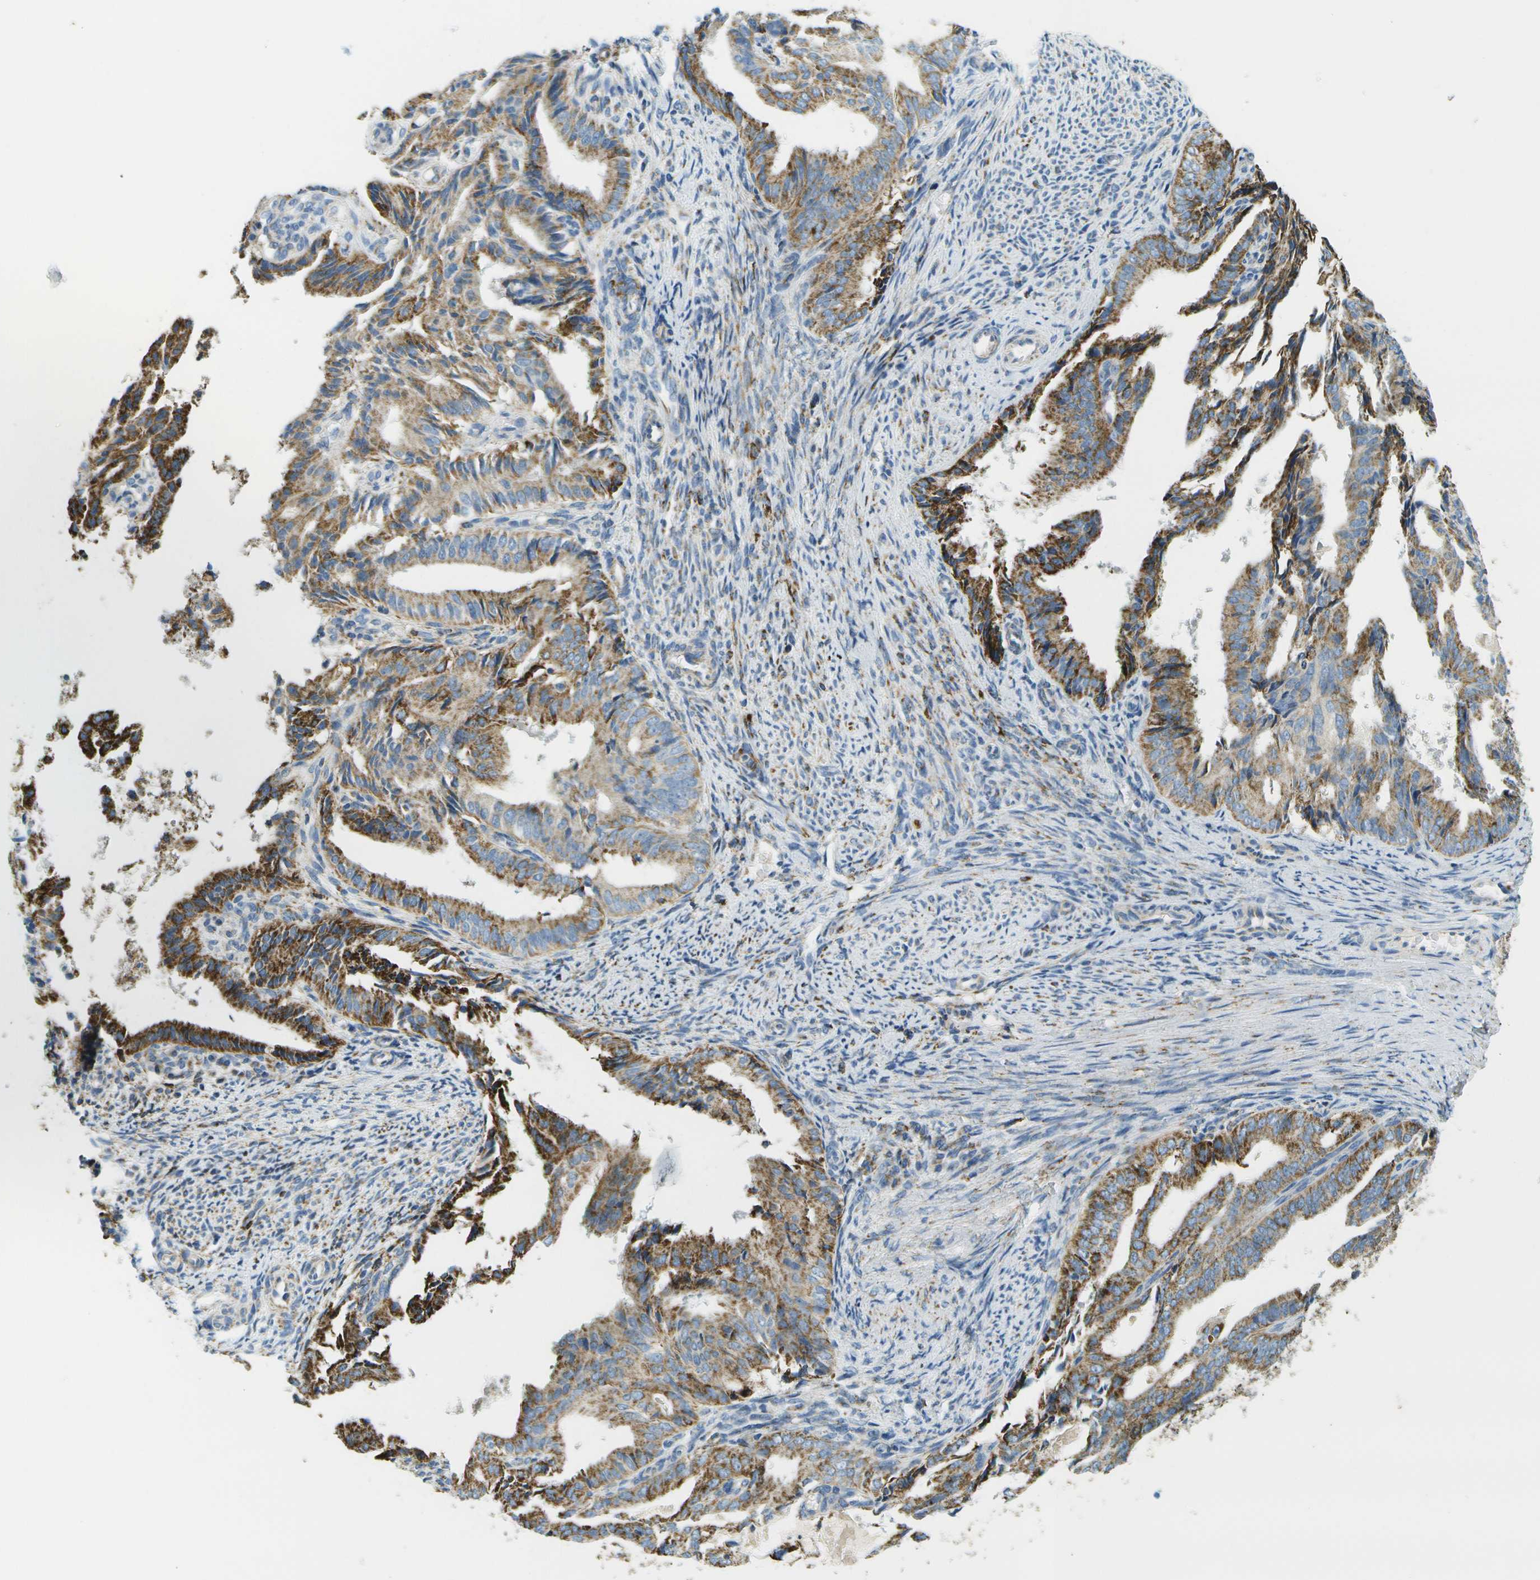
{"staining": {"intensity": "strong", "quantity": ">75%", "location": "cytoplasmic/membranous"}, "tissue": "endometrial cancer", "cell_type": "Tumor cells", "image_type": "cancer", "snomed": [{"axis": "morphology", "description": "Adenocarcinoma, NOS"}, {"axis": "topography", "description": "Endometrium"}], "caption": "Endometrial cancer (adenocarcinoma) stained with a protein marker demonstrates strong staining in tumor cells.", "gene": "HLCS", "patient": {"sex": "female", "age": 58}}